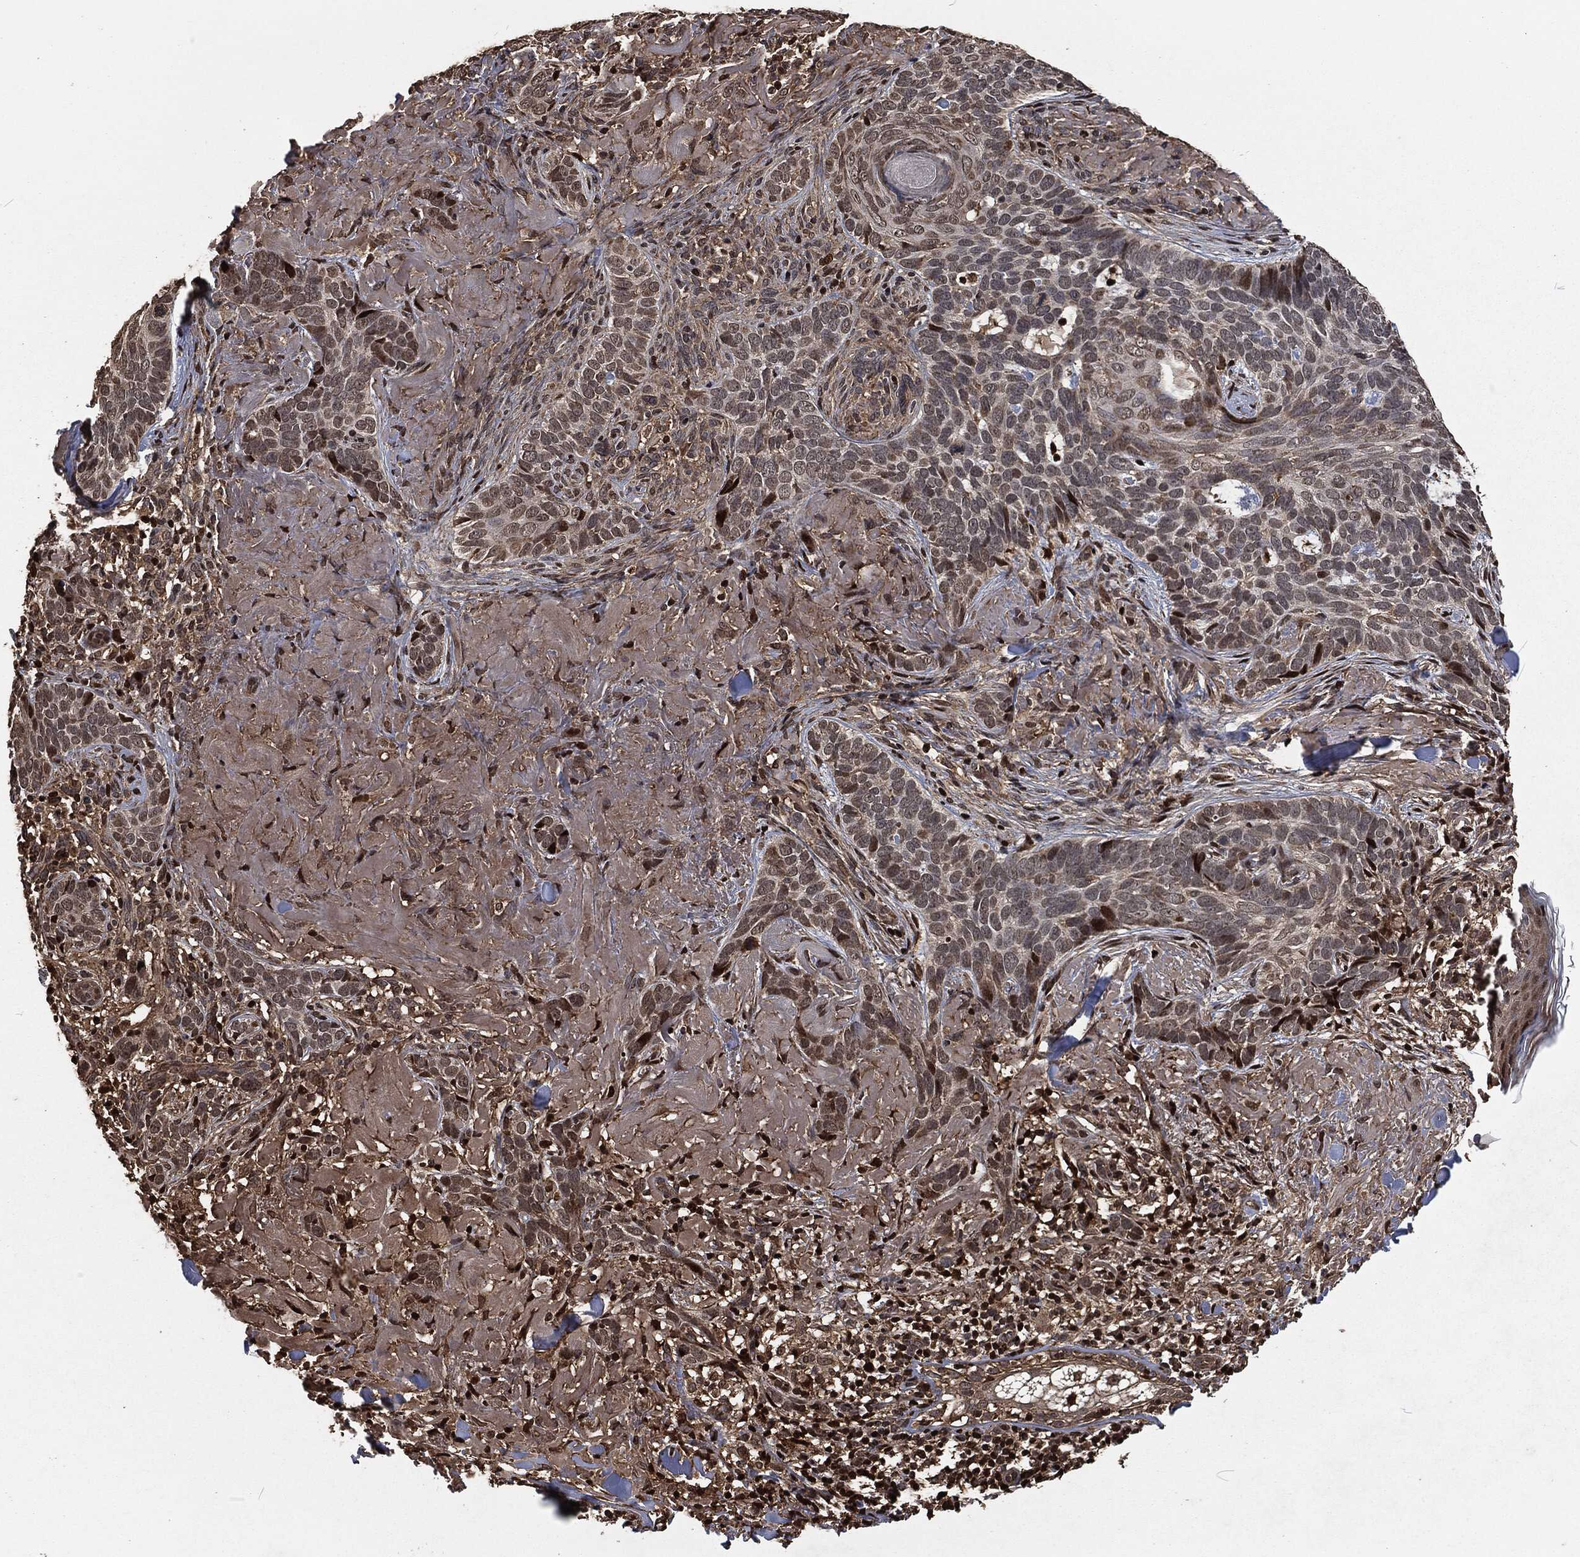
{"staining": {"intensity": "strong", "quantity": "<25%", "location": "nuclear"}, "tissue": "skin cancer", "cell_type": "Tumor cells", "image_type": "cancer", "snomed": [{"axis": "morphology", "description": "Basal cell carcinoma"}, {"axis": "topography", "description": "Skin"}], "caption": "There is medium levels of strong nuclear staining in tumor cells of skin cancer (basal cell carcinoma), as demonstrated by immunohistochemical staining (brown color).", "gene": "SNAI1", "patient": {"sex": "male", "age": 91}}